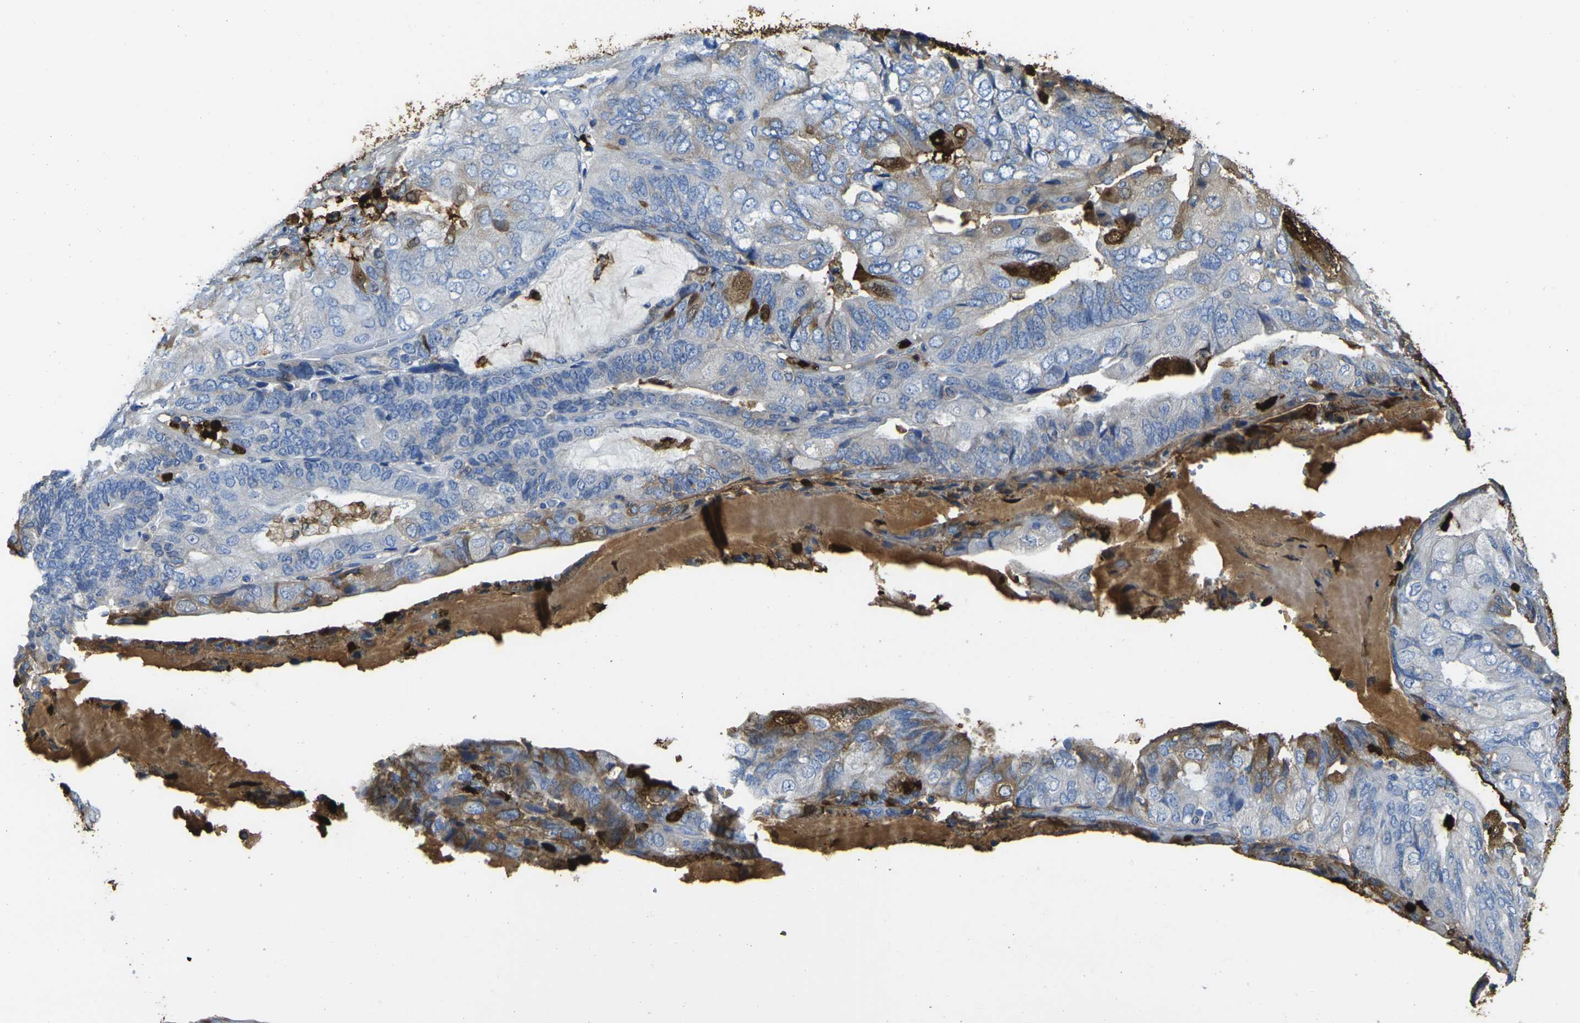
{"staining": {"intensity": "moderate", "quantity": "<25%", "location": "cytoplasmic/membranous"}, "tissue": "endometrial cancer", "cell_type": "Tumor cells", "image_type": "cancer", "snomed": [{"axis": "morphology", "description": "Adenocarcinoma, NOS"}, {"axis": "topography", "description": "Endometrium"}], "caption": "This is a histology image of immunohistochemistry staining of adenocarcinoma (endometrial), which shows moderate positivity in the cytoplasmic/membranous of tumor cells.", "gene": "S100A9", "patient": {"sex": "female", "age": 81}}